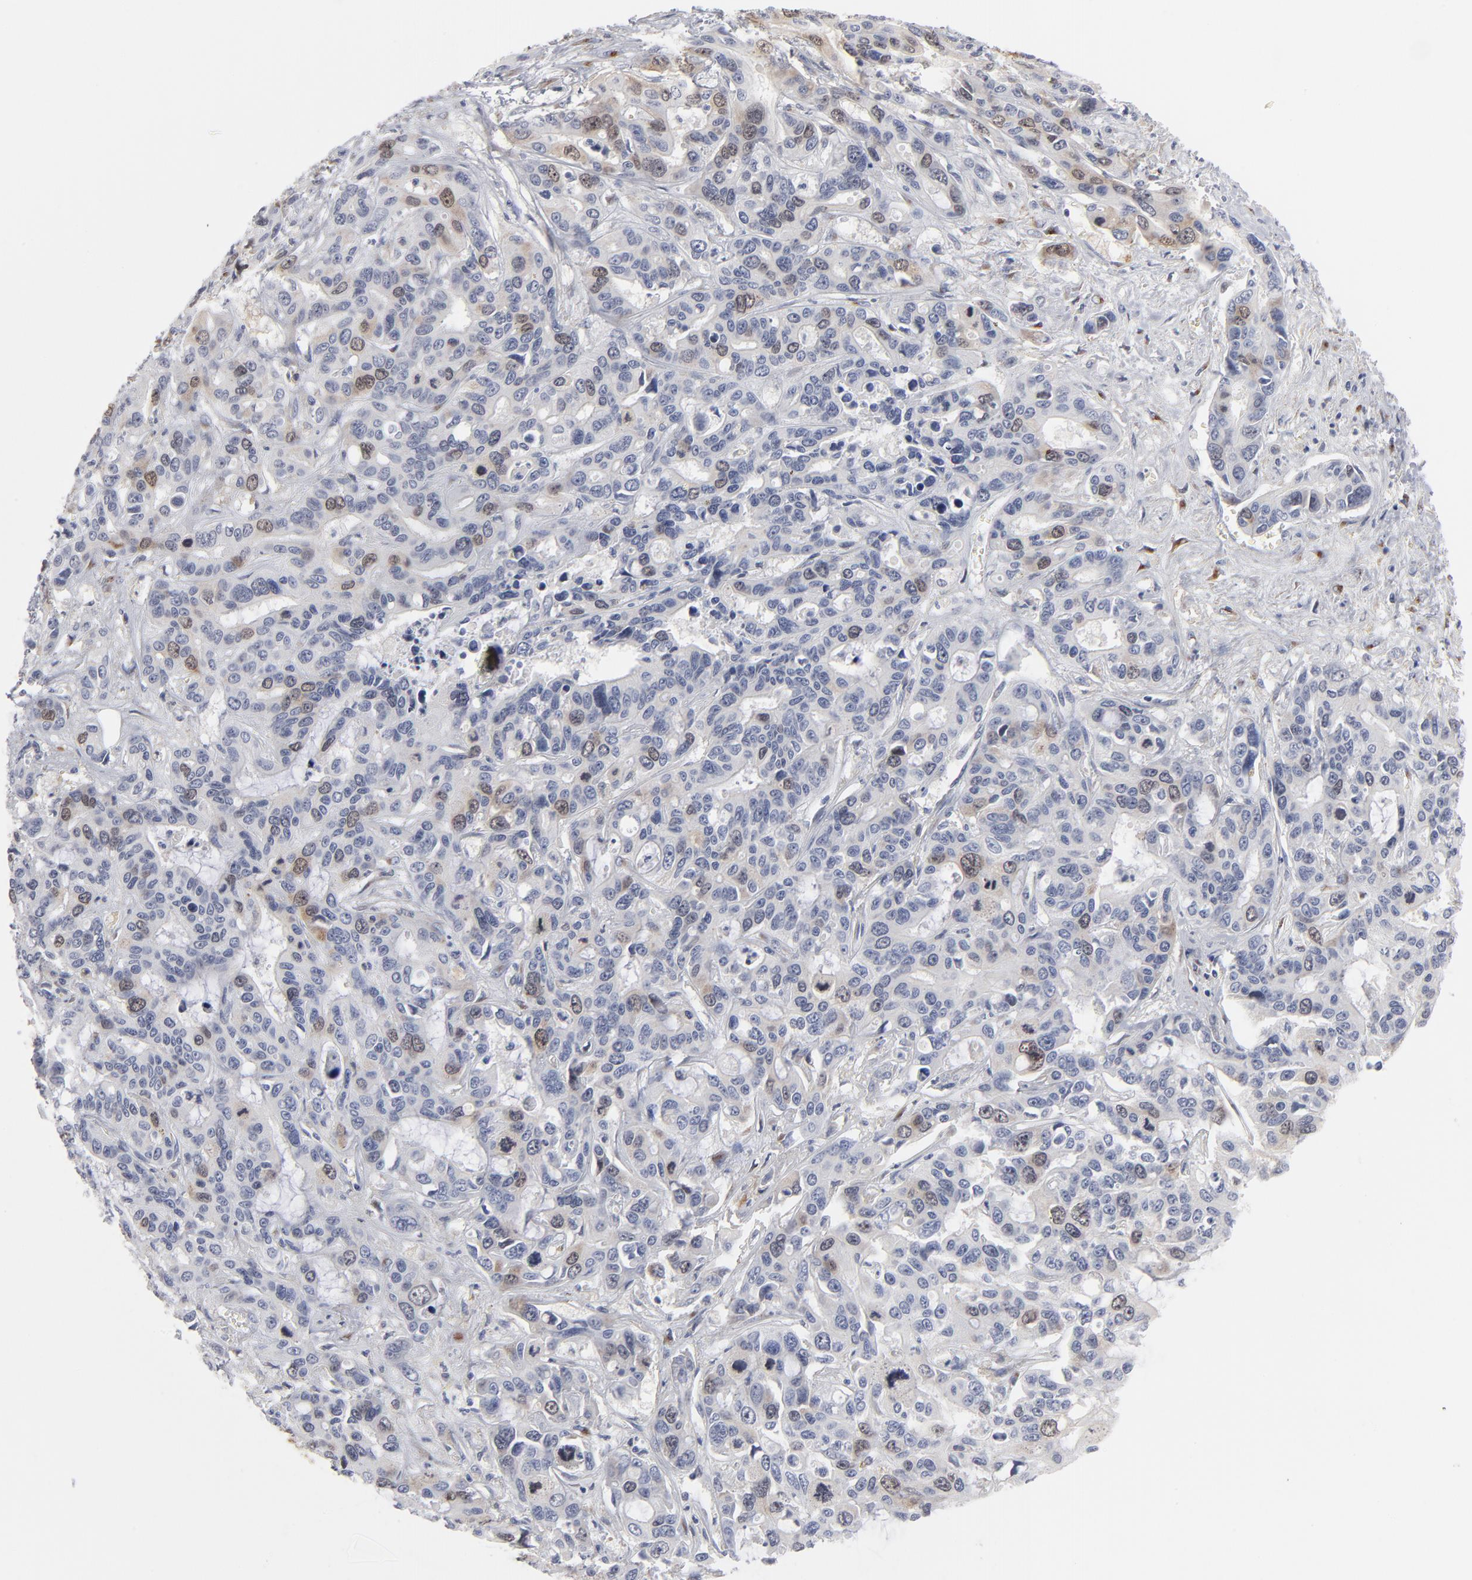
{"staining": {"intensity": "weak", "quantity": "<25%", "location": "nuclear"}, "tissue": "liver cancer", "cell_type": "Tumor cells", "image_type": "cancer", "snomed": [{"axis": "morphology", "description": "Cholangiocarcinoma"}, {"axis": "topography", "description": "Liver"}], "caption": "Tumor cells show no significant protein expression in liver cancer.", "gene": "AURKA", "patient": {"sex": "female", "age": 65}}